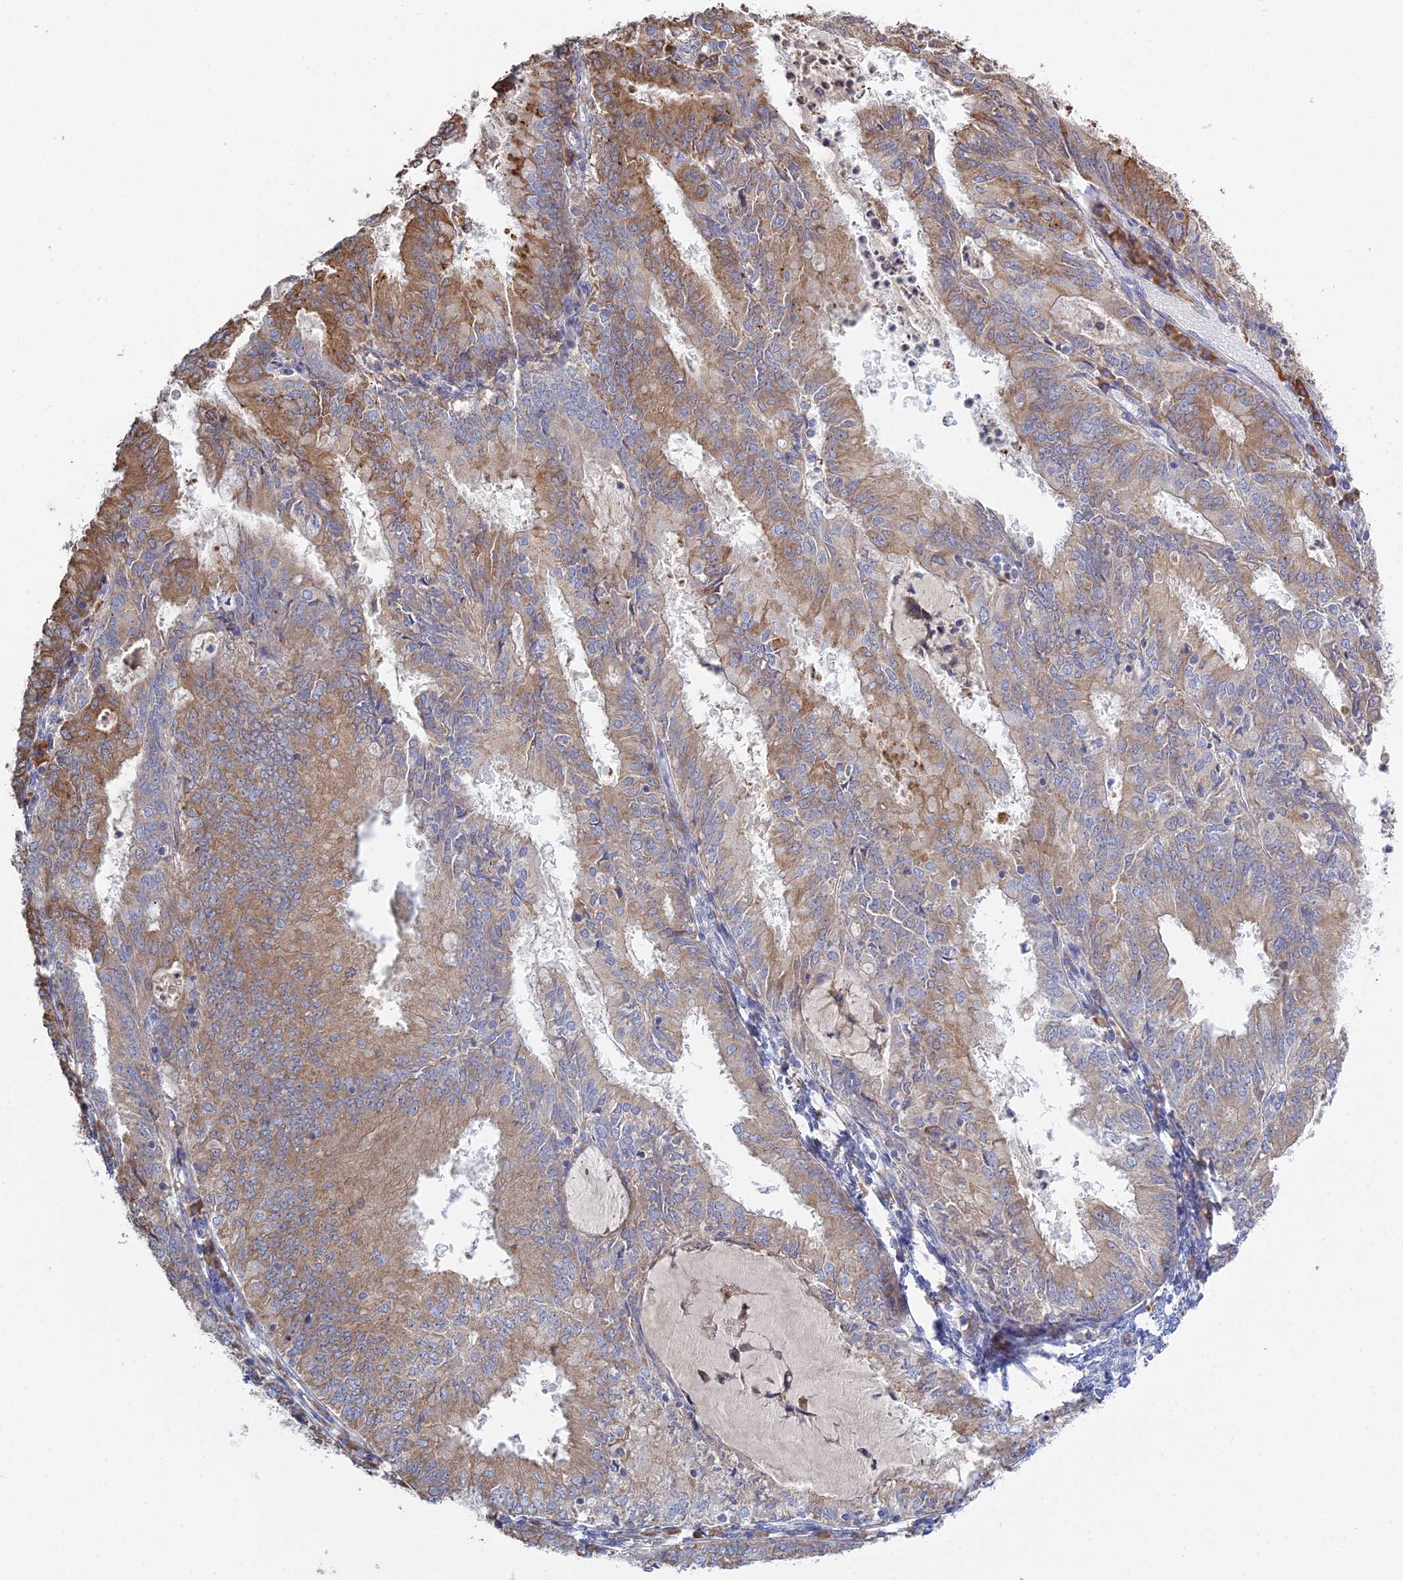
{"staining": {"intensity": "moderate", "quantity": "25%-75%", "location": "cytoplasmic/membranous"}, "tissue": "endometrial cancer", "cell_type": "Tumor cells", "image_type": "cancer", "snomed": [{"axis": "morphology", "description": "Adenocarcinoma, NOS"}, {"axis": "topography", "description": "Endometrium"}], "caption": "Protein expression analysis of endometrial adenocarcinoma displays moderate cytoplasmic/membranous staining in approximately 25%-75% of tumor cells.", "gene": "TRAPPC6A", "patient": {"sex": "female", "age": 57}}